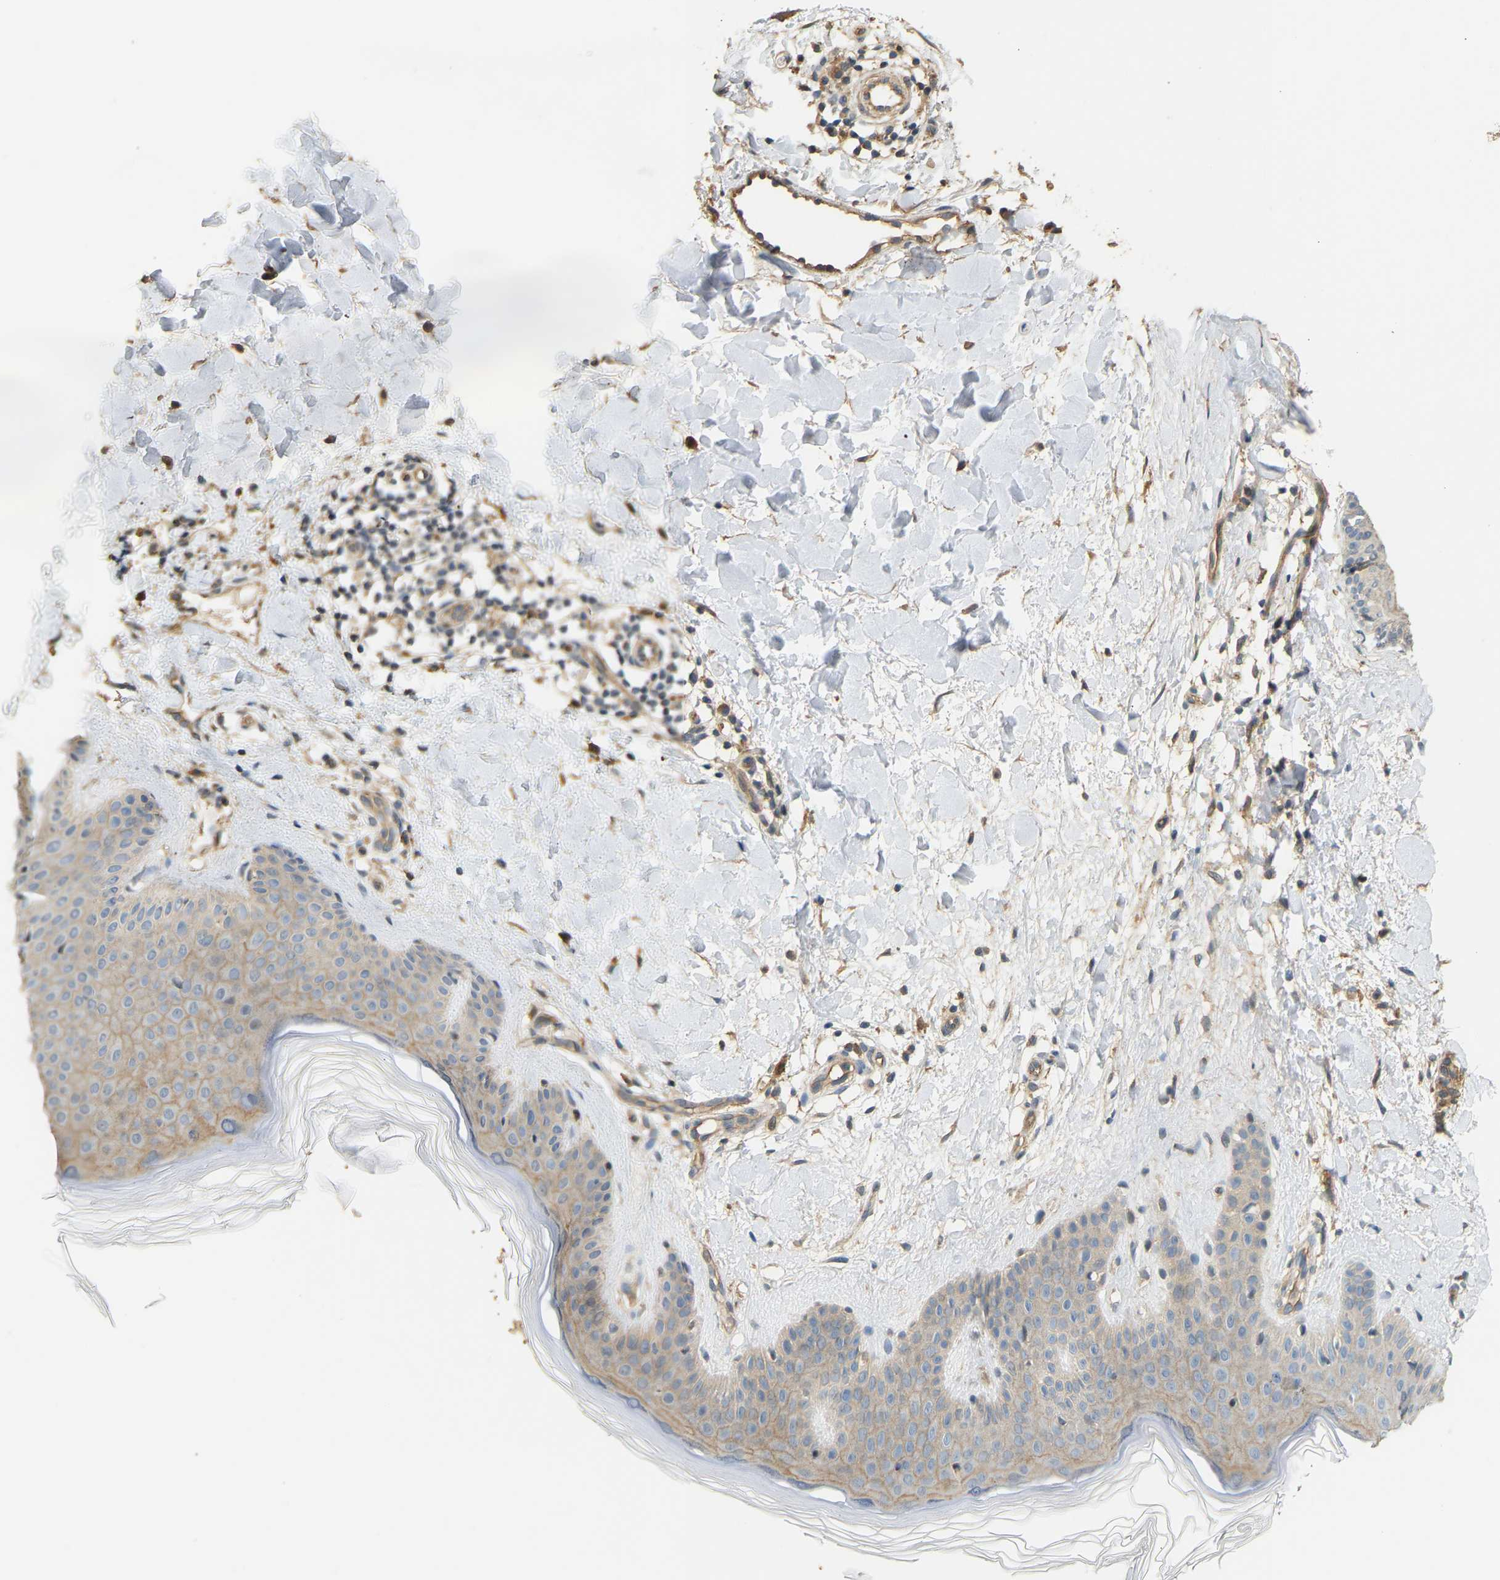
{"staining": {"intensity": "weak", "quantity": "25%-75%", "location": "cytoplasmic/membranous"}, "tissue": "skin", "cell_type": "Fibroblasts", "image_type": "normal", "snomed": [{"axis": "morphology", "description": "Normal tissue, NOS"}, {"axis": "morphology", "description": "Malignant melanoma, Metastatic site"}, {"axis": "topography", "description": "Skin"}], "caption": "An image of skin stained for a protein shows weak cytoplasmic/membranous brown staining in fibroblasts.", "gene": "RGL1", "patient": {"sex": "male", "age": 41}}